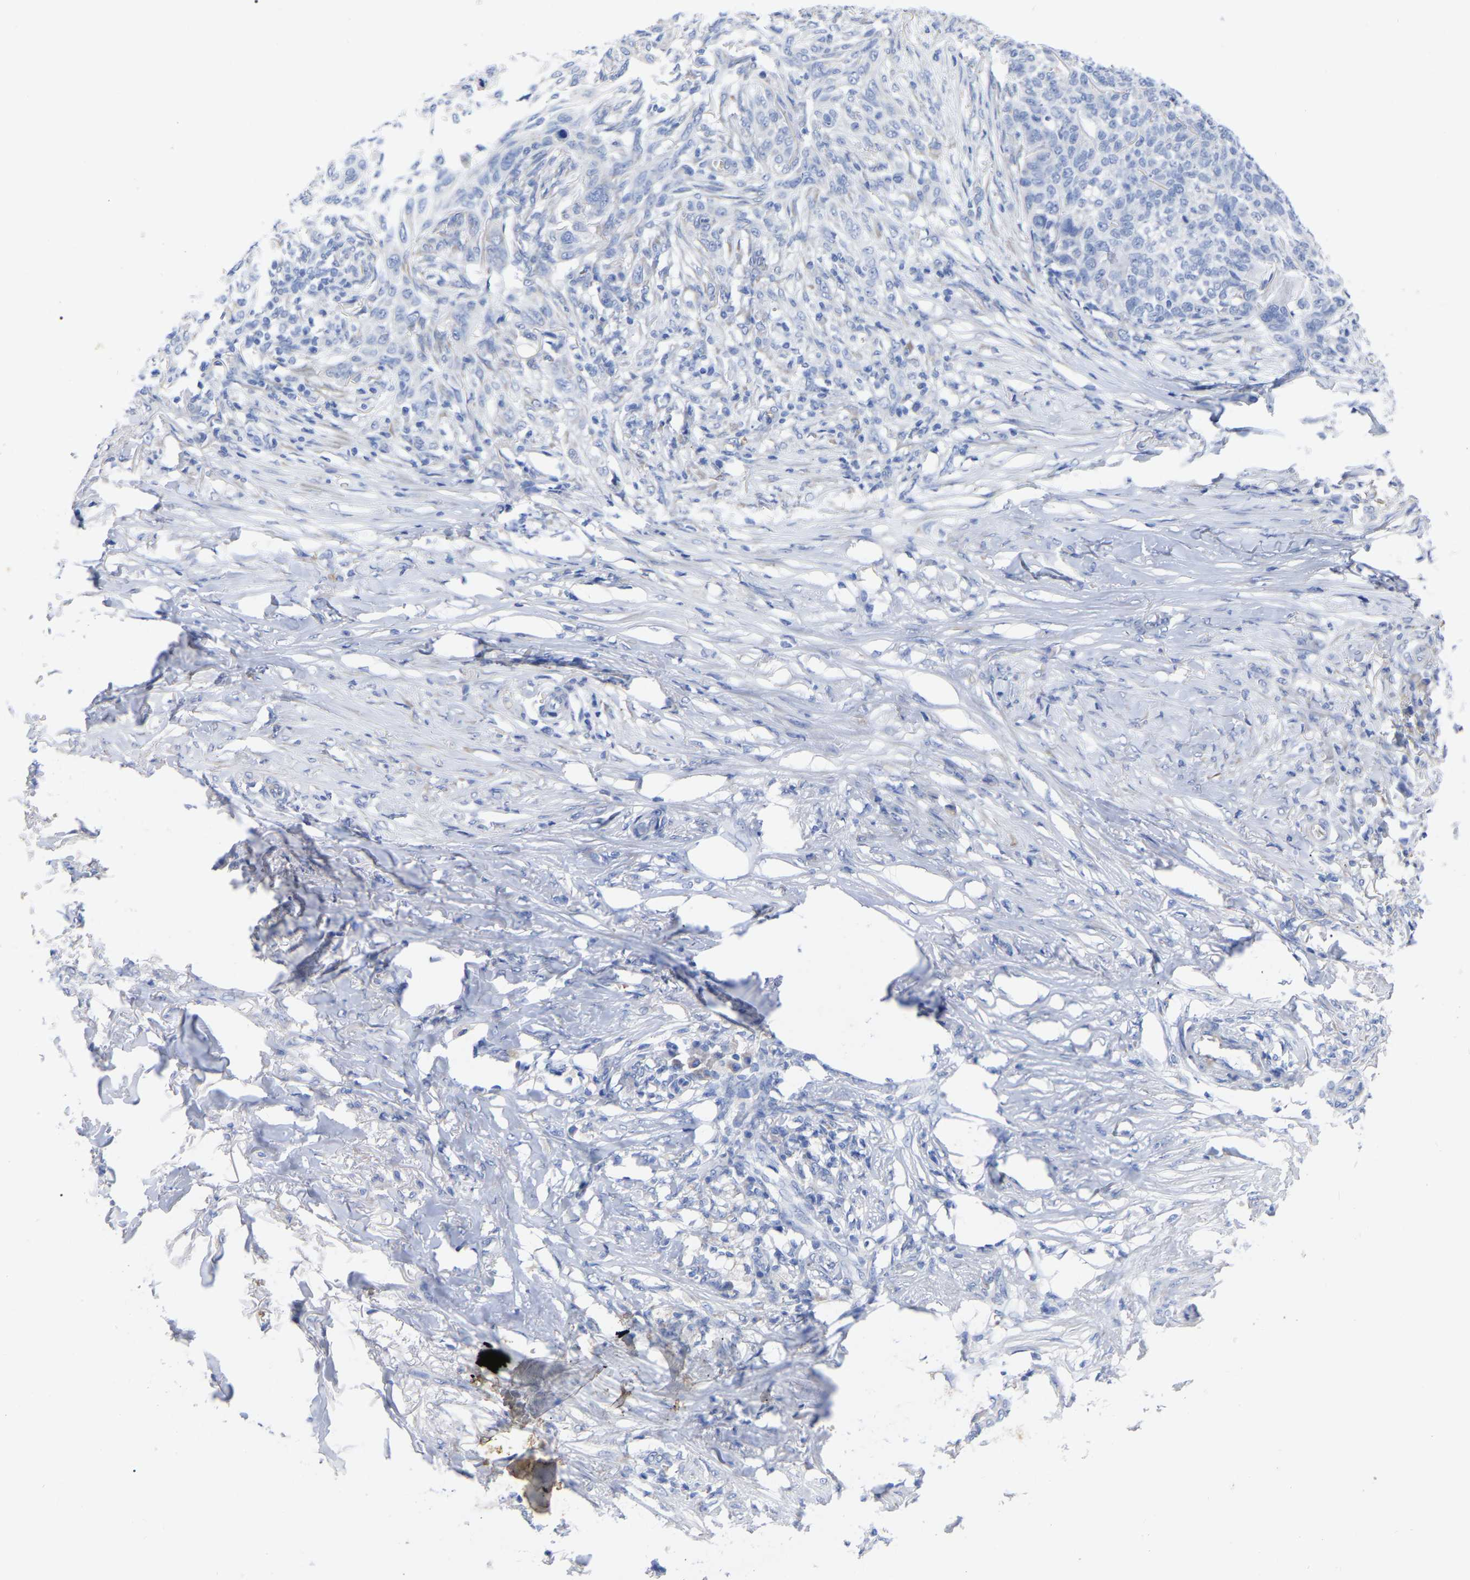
{"staining": {"intensity": "negative", "quantity": "none", "location": "none"}, "tissue": "skin cancer", "cell_type": "Tumor cells", "image_type": "cancer", "snomed": [{"axis": "morphology", "description": "Basal cell carcinoma"}, {"axis": "topography", "description": "Skin"}], "caption": "A micrograph of skin basal cell carcinoma stained for a protein shows no brown staining in tumor cells.", "gene": "GDF3", "patient": {"sex": "male", "age": 85}}